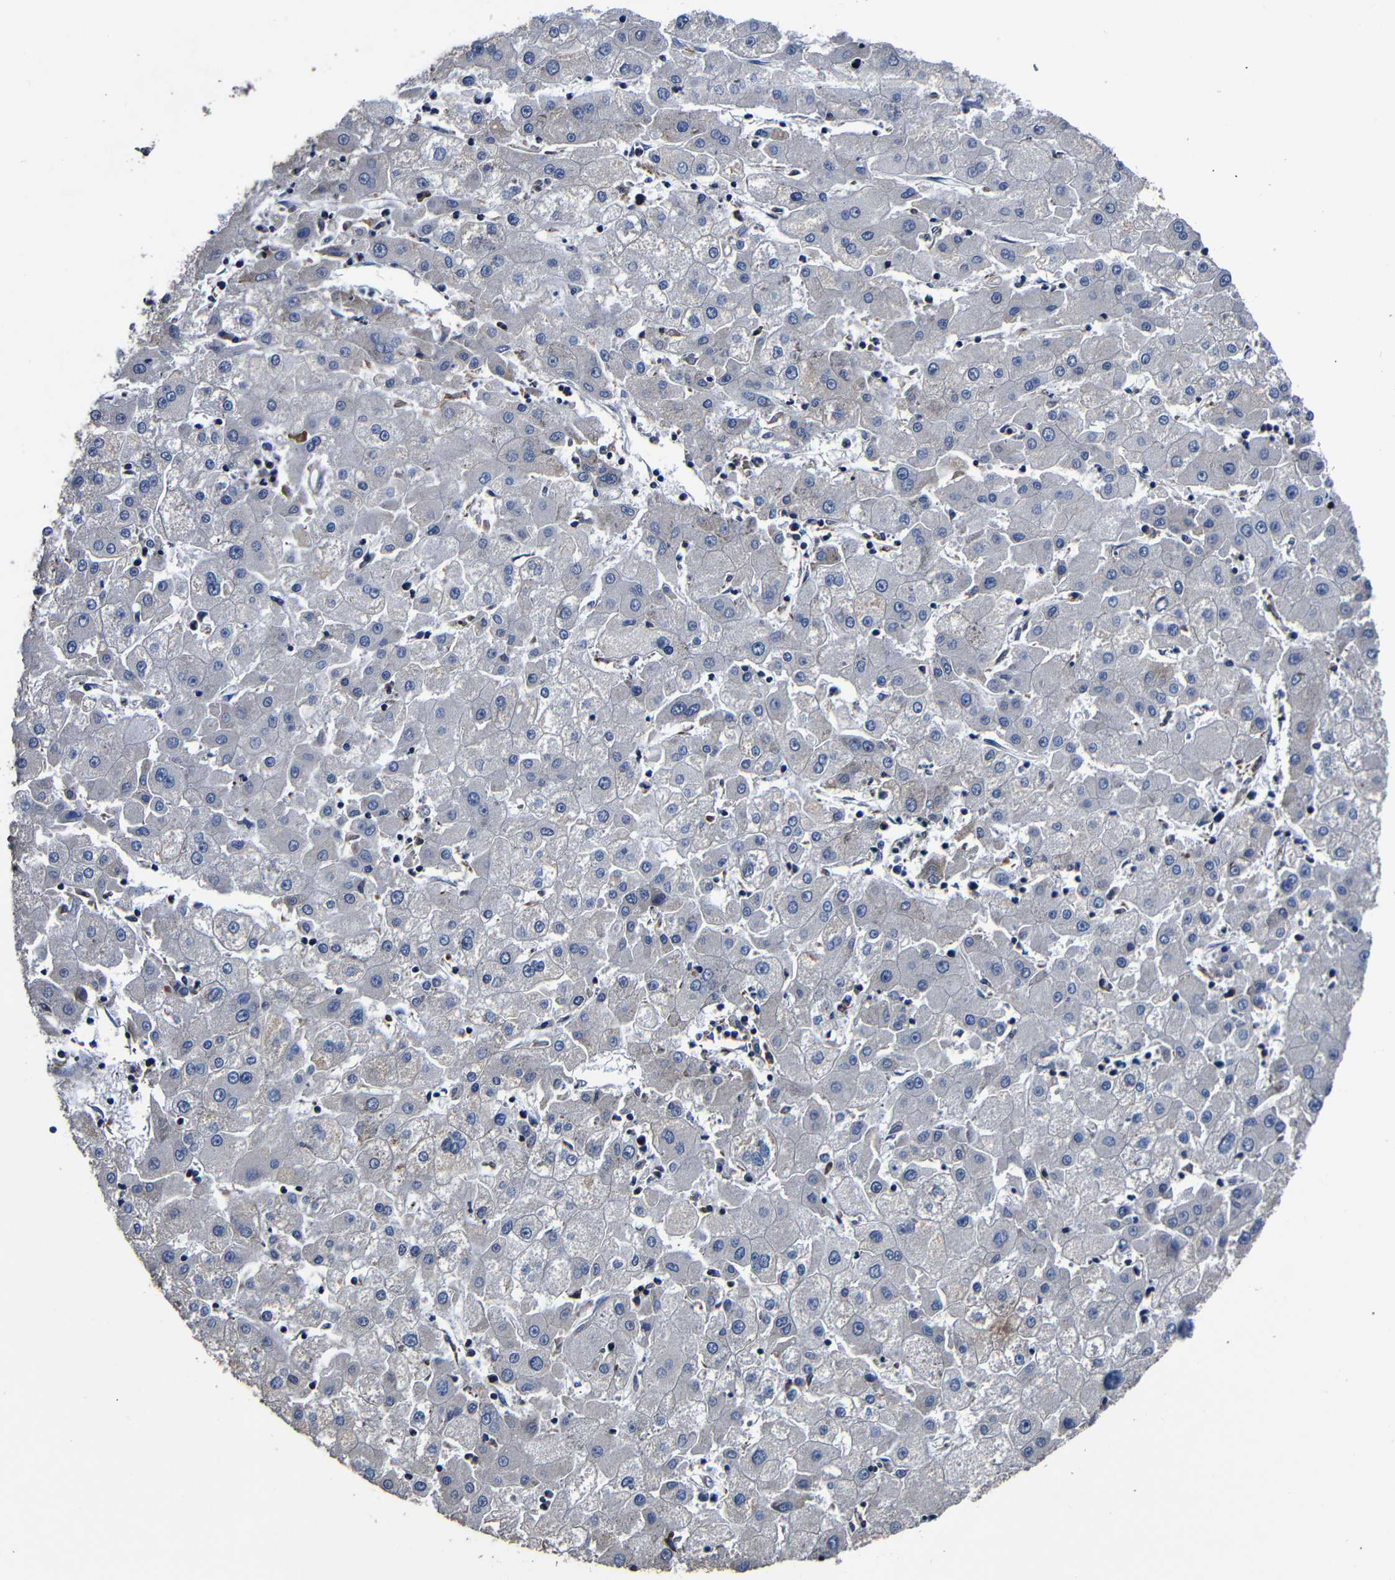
{"staining": {"intensity": "moderate", "quantity": "<25%", "location": "cytoplasmic/membranous"}, "tissue": "liver cancer", "cell_type": "Tumor cells", "image_type": "cancer", "snomed": [{"axis": "morphology", "description": "Carcinoma, Hepatocellular, NOS"}, {"axis": "topography", "description": "Liver"}], "caption": "Tumor cells display moderate cytoplasmic/membranous positivity in about <25% of cells in hepatocellular carcinoma (liver).", "gene": "SCN9A", "patient": {"sex": "male", "age": 72}}